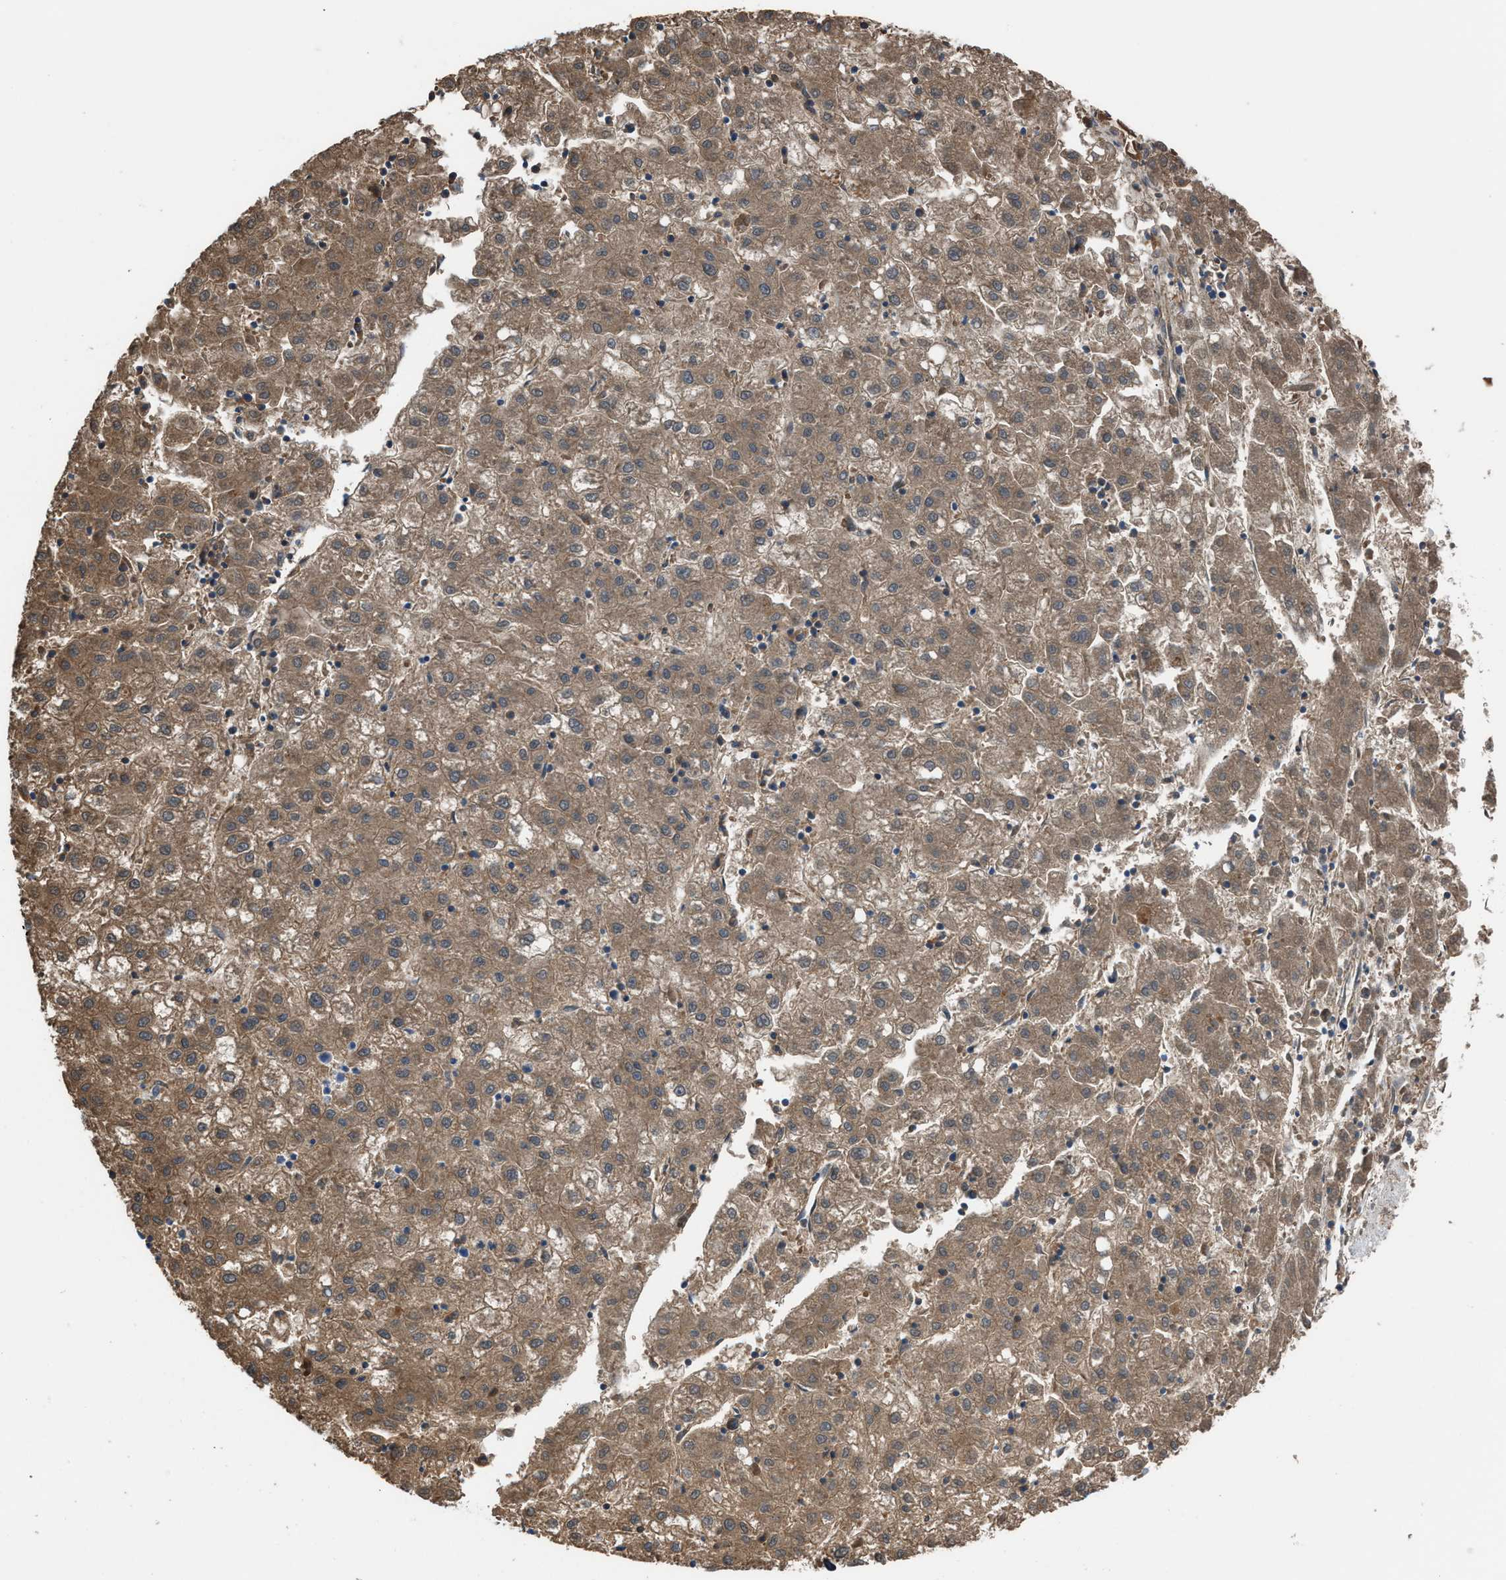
{"staining": {"intensity": "moderate", "quantity": ">75%", "location": "cytoplasmic/membranous"}, "tissue": "liver cancer", "cell_type": "Tumor cells", "image_type": "cancer", "snomed": [{"axis": "morphology", "description": "Carcinoma, Hepatocellular, NOS"}, {"axis": "topography", "description": "Liver"}], "caption": "Moderate cytoplasmic/membranous expression is appreciated in approximately >75% of tumor cells in liver cancer.", "gene": "NQO2", "patient": {"sex": "male", "age": 72}}